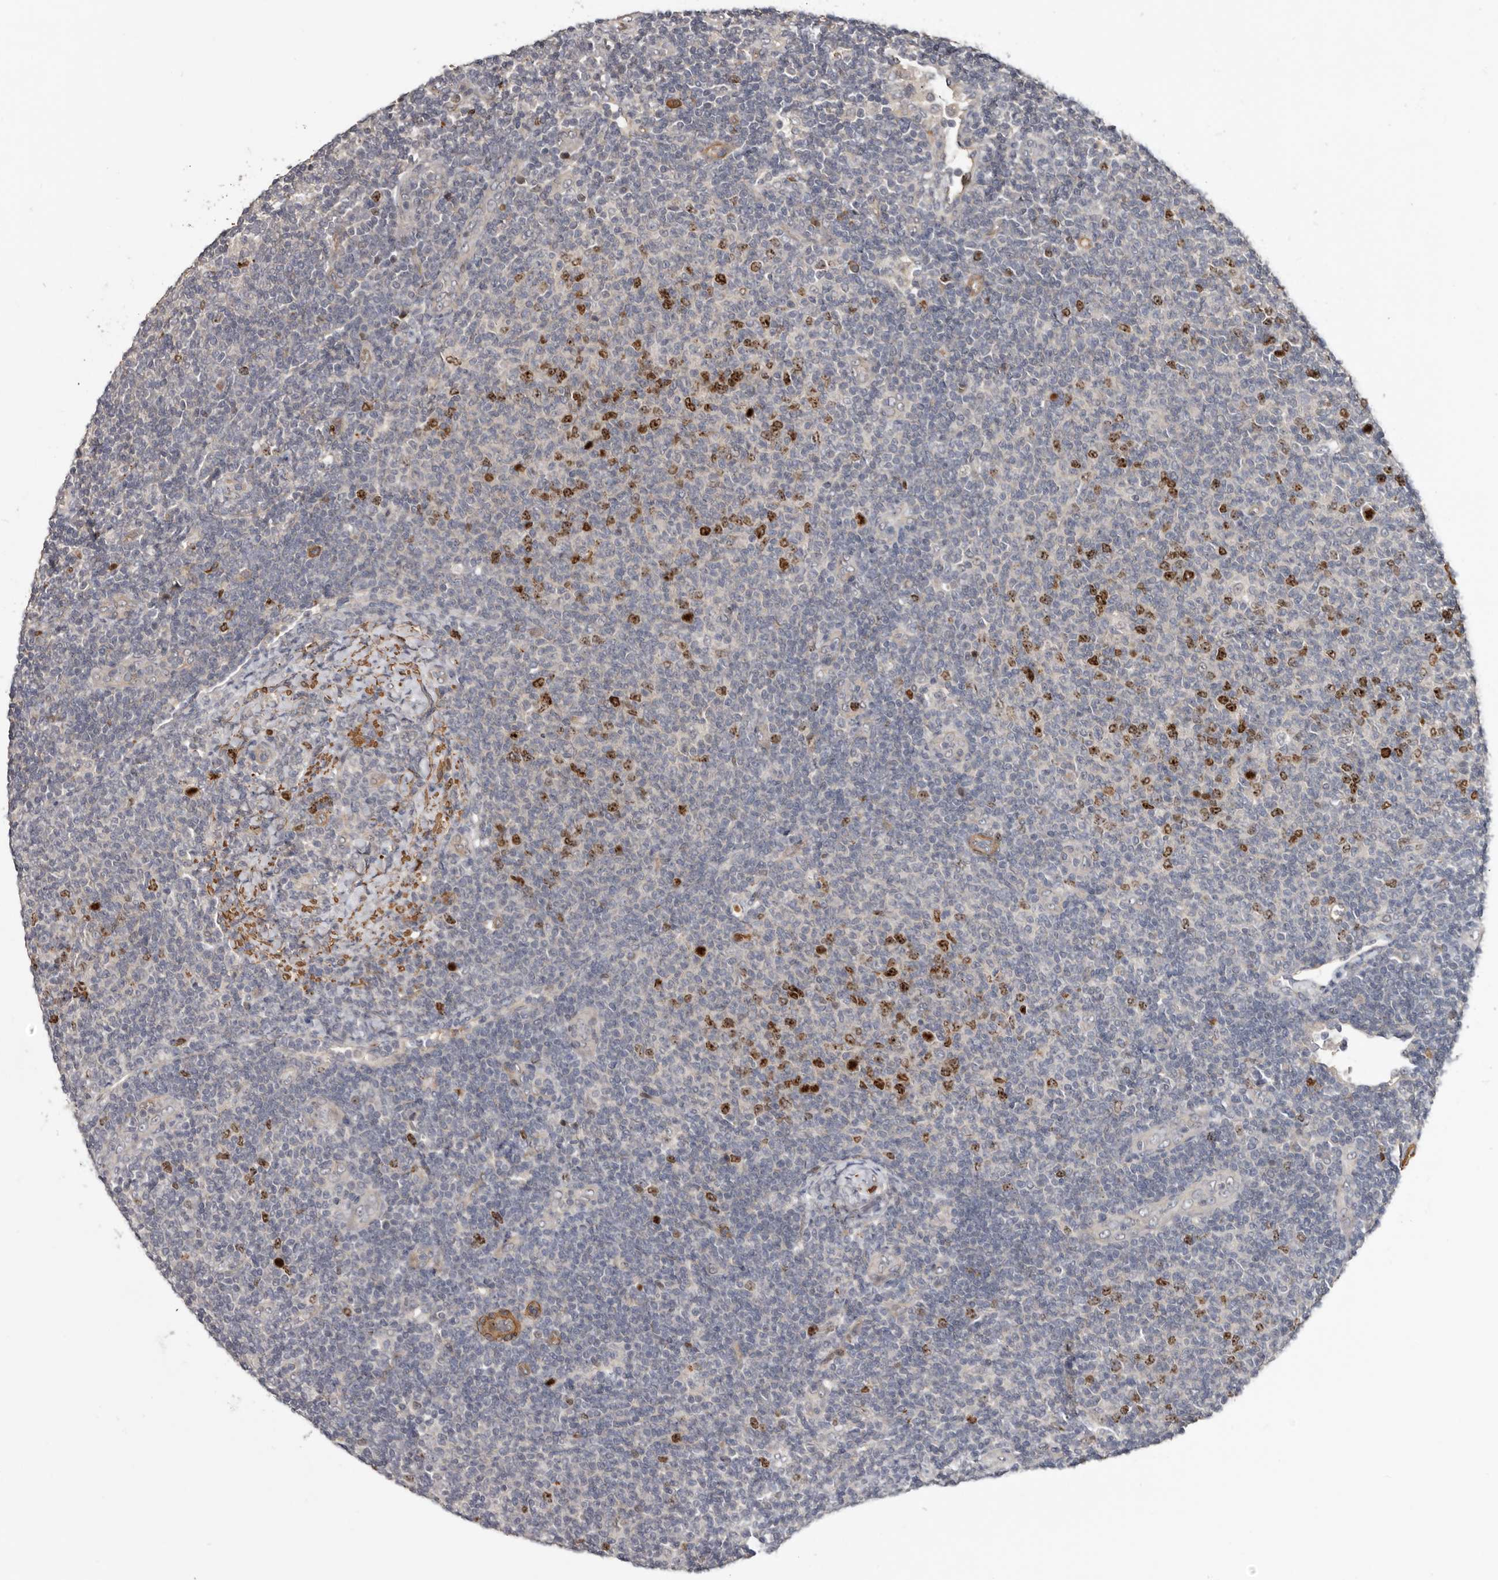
{"staining": {"intensity": "strong", "quantity": "<25%", "location": "nuclear"}, "tissue": "lymphoma", "cell_type": "Tumor cells", "image_type": "cancer", "snomed": [{"axis": "morphology", "description": "Malignant lymphoma, non-Hodgkin's type, Low grade"}, {"axis": "topography", "description": "Lymph node"}], "caption": "Immunohistochemical staining of human lymphoma demonstrates strong nuclear protein positivity in about <25% of tumor cells. (Brightfield microscopy of DAB IHC at high magnification).", "gene": "CDCA8", "patient": {"sex": "male", "age": 66}}